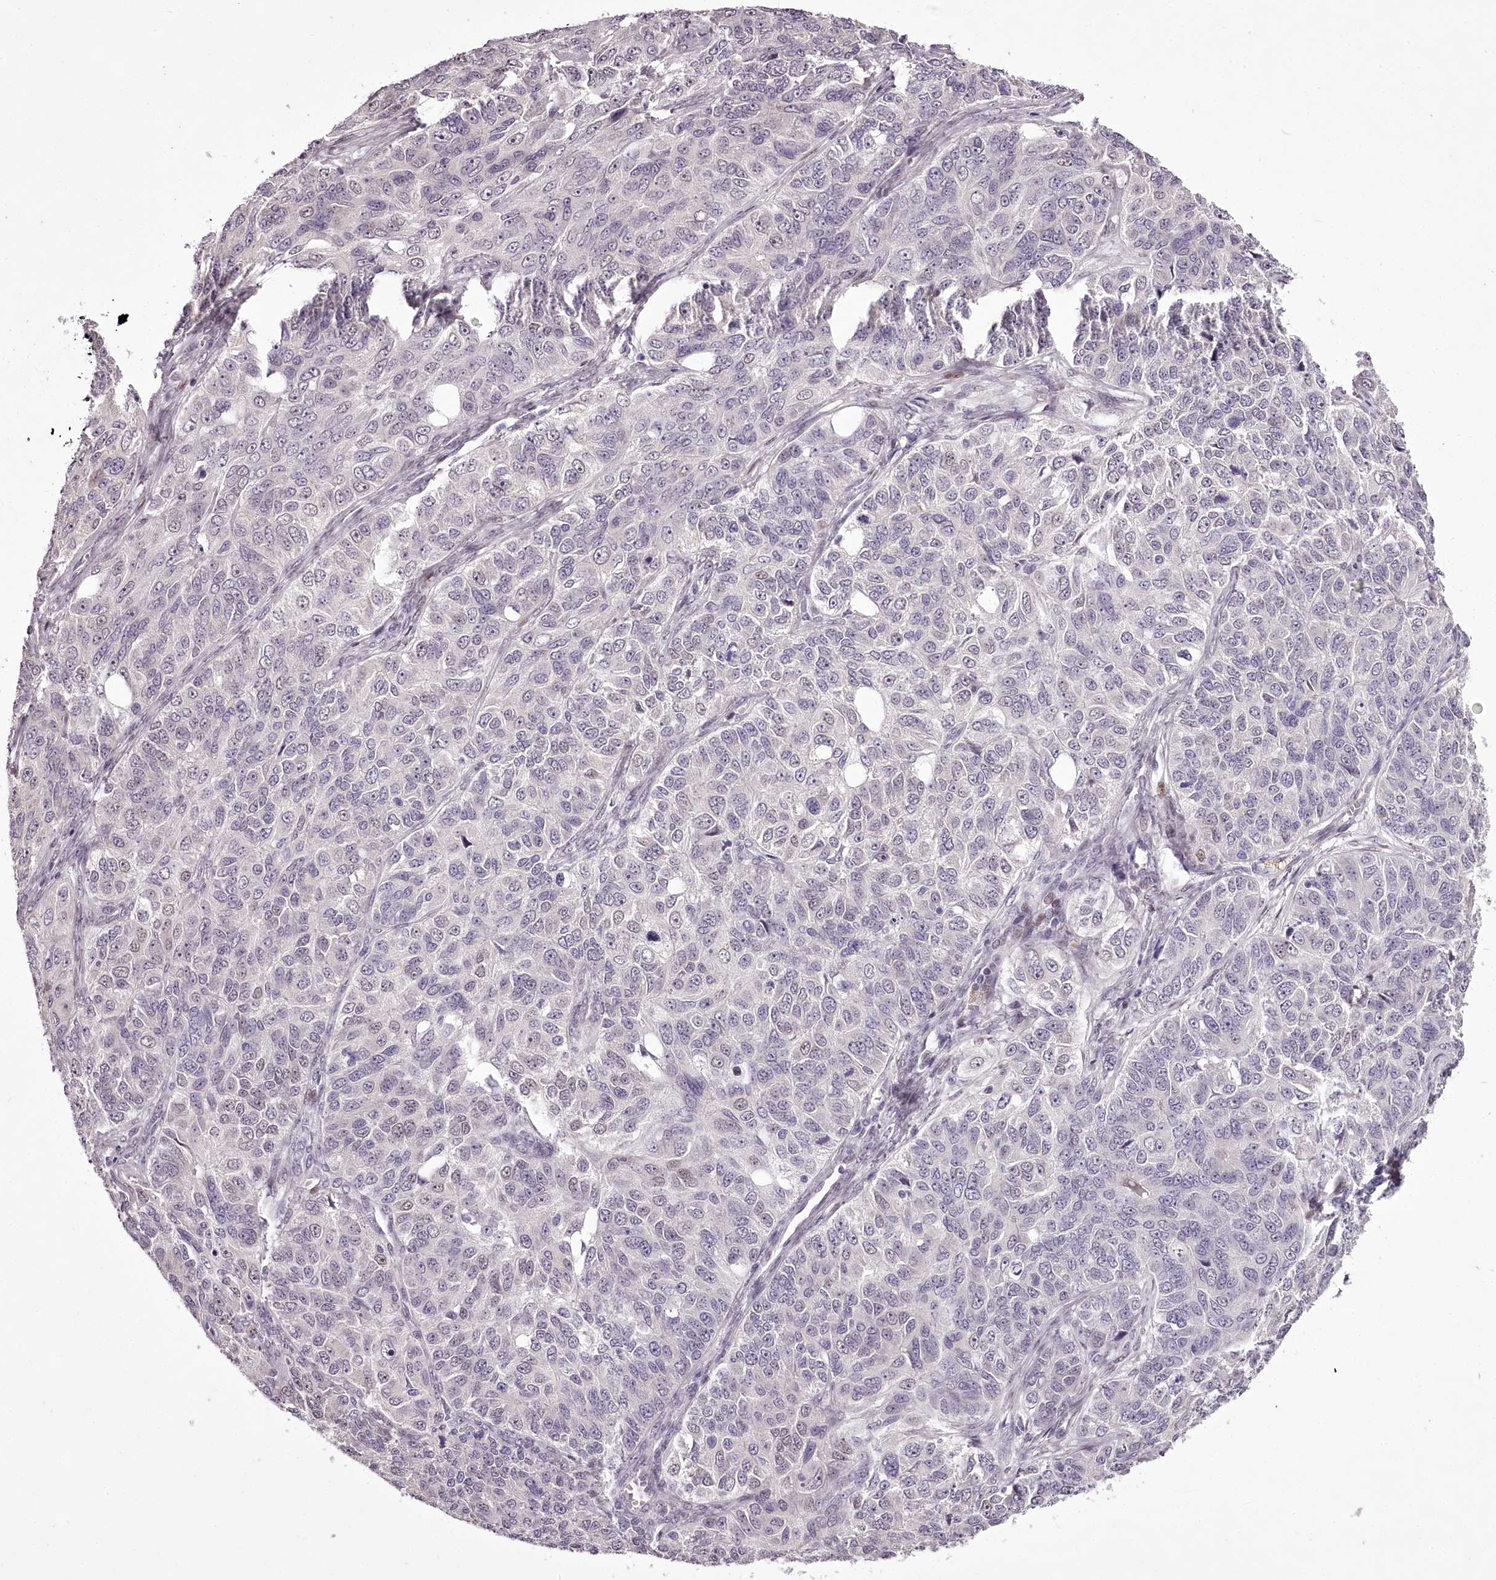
{"staining": {"intensity": "weak", "quantity": "<25%", "location": "nuclear"}, "tissue": "ovarian cancer", "cell_type": "Tumor cells", "image_type": "cancer", "snomed": [{"axis": "morphology", "description": "Carcinoma, endometroid"}, {"axis": "topography", "description": "Ovary"}], "caption": "Immunohistochemistry histopathology image of neoplastic tissue: endometroid carcinoma (ovarian) stained with DAB (3,3'-diaminobenzidine) reveals no significant protein positivity in tumor cells. (Brightfield microscopy of DAB IHC at high magnification).", "gene": "C1orf56", "patient": {"sex": "female", "age": 51}}